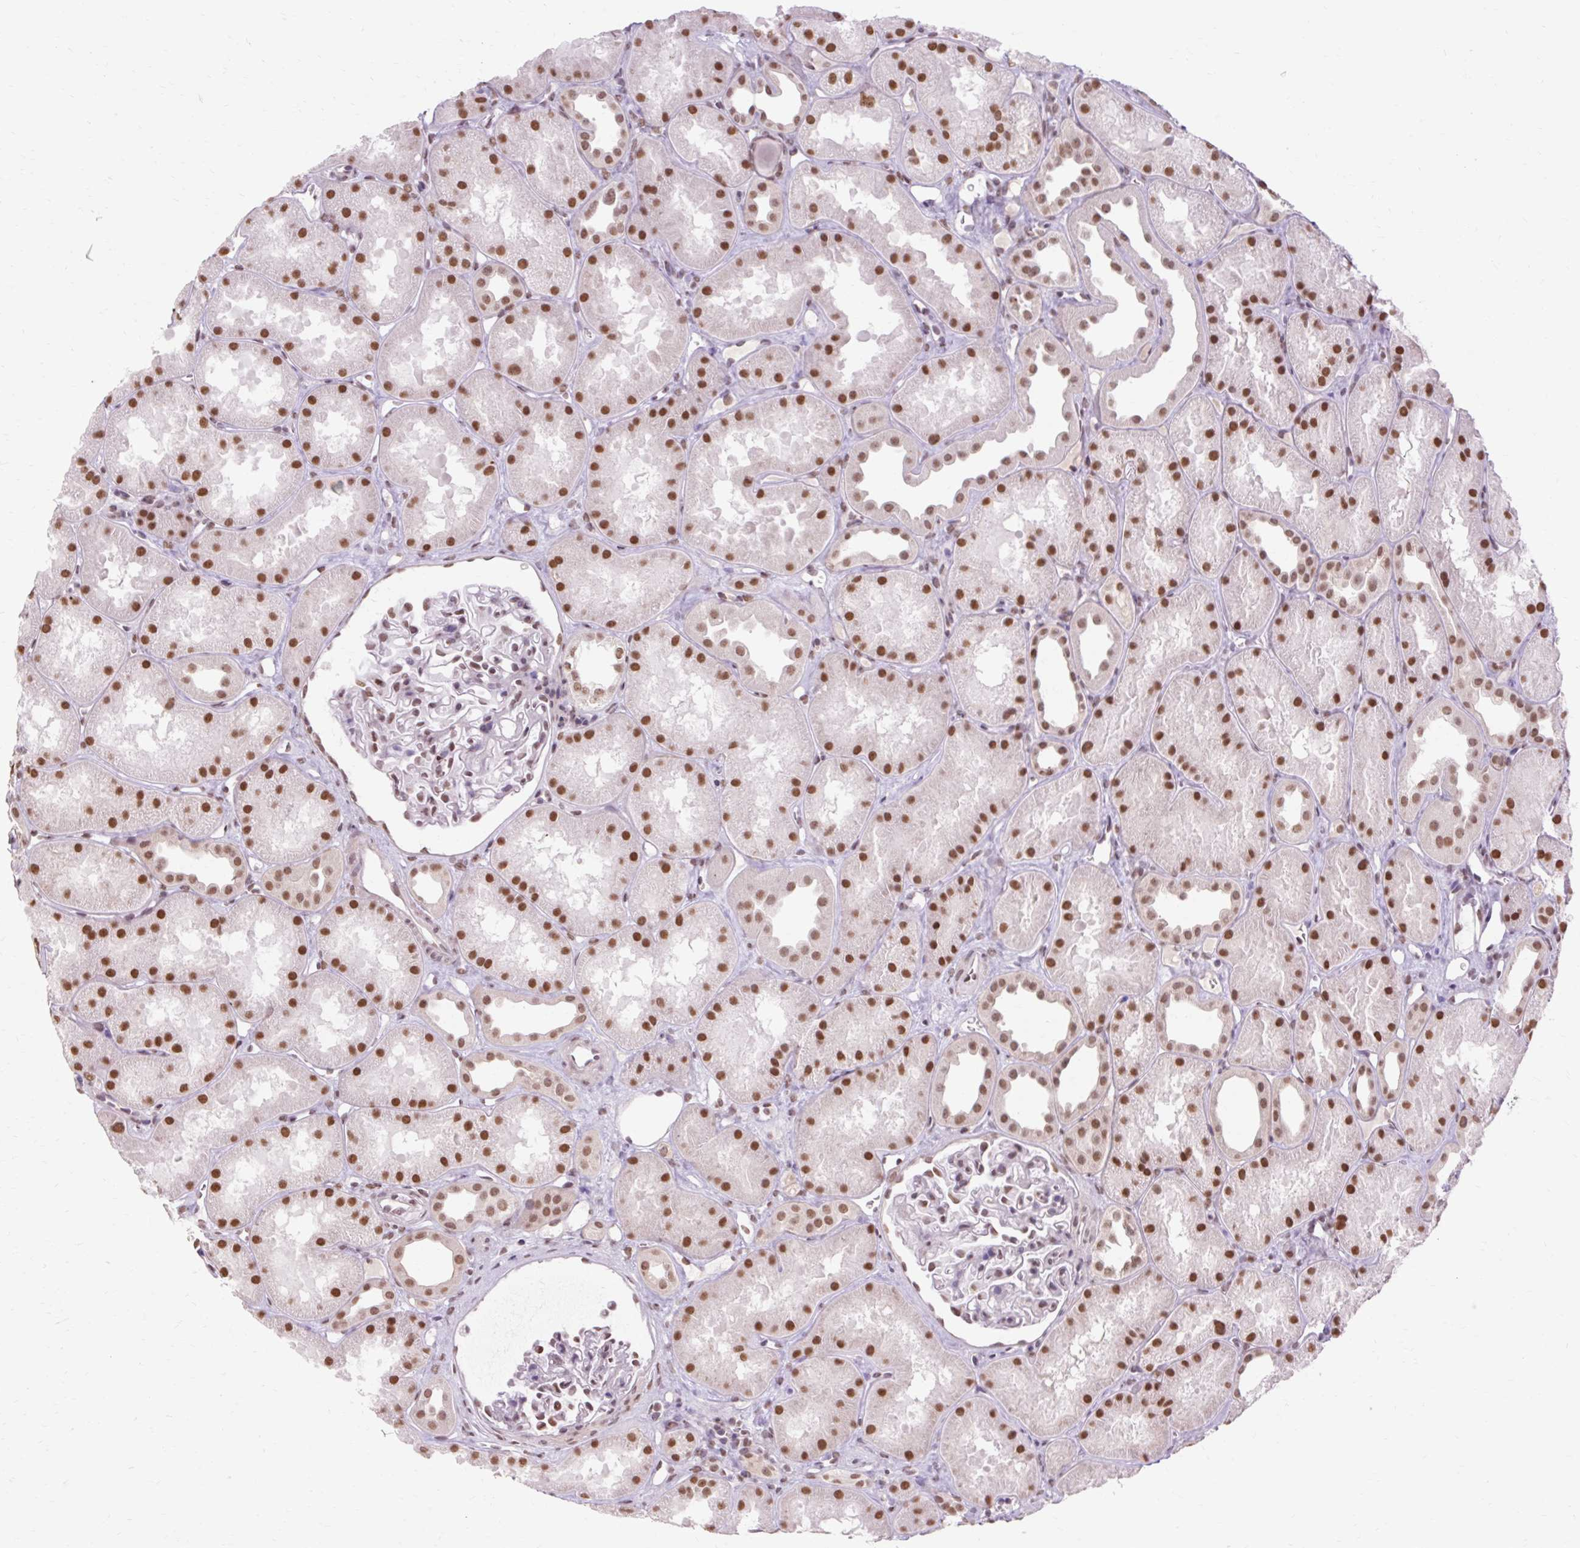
{"staining": {"intensity": "moderate", "quantity": "25%-75%", "location": "nuclear"}, "tissue": "kidney", "cell_type": "Cells in glomeruli", "image_type": "normal", "snomed": [{"axis": "morphology", "description": "Normal tissue, NOS"}, {"axis": "topography", "description": "Kidney"}], "caption": "Immunohistochemical staining of unremarkable kidney shows 25%-75% levels of moderate nuclear protein positivity in approximately 25%-75% of cells in glomeruli. The protein is stained brown, and the nuclei are stained in blue (DAB IHC with brightfield microscopy, high magnification).", "gene": "ENSG00000261832", "patient": {"sex": "male", "age": 61}}